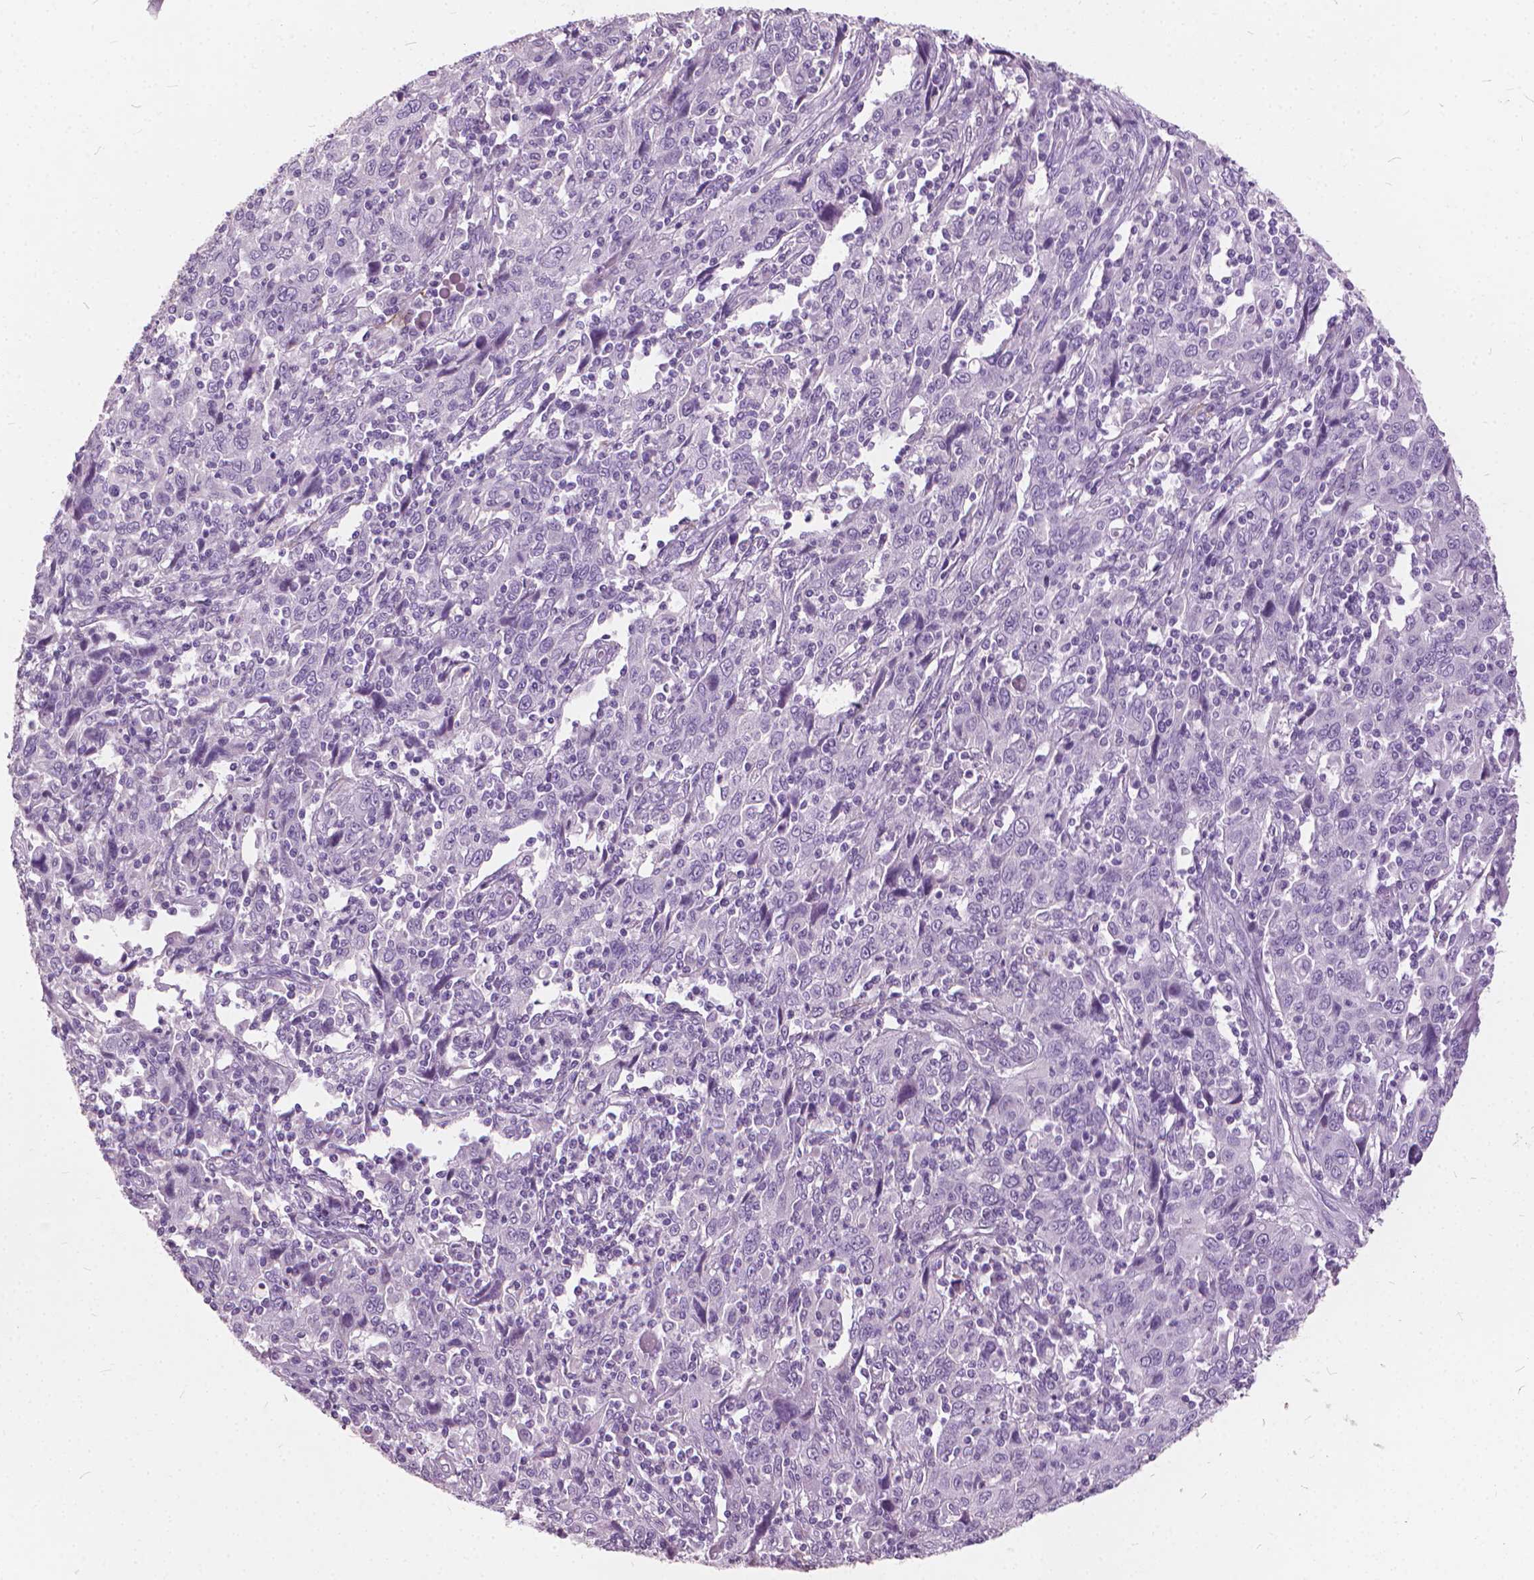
{"staining": {"intensity": "negative", "quantity": "none", "location": "none"}, "tissue": "cervical cancer", "cell_type": "Tumor cells", "image_type": "cancer", "snomed": [{"axis": "morphology", "description": "Squamous cell carcinoma, NOS"}, {"axis": "topography", "description": "Cervix"}], "caption": "Human cervical cancer (squamous cell carcinoma) stained for a protein using IHC shows no staining in tumor cells.", "gene": "DNM1", "patient": {"sex": "female", "age": 46}}